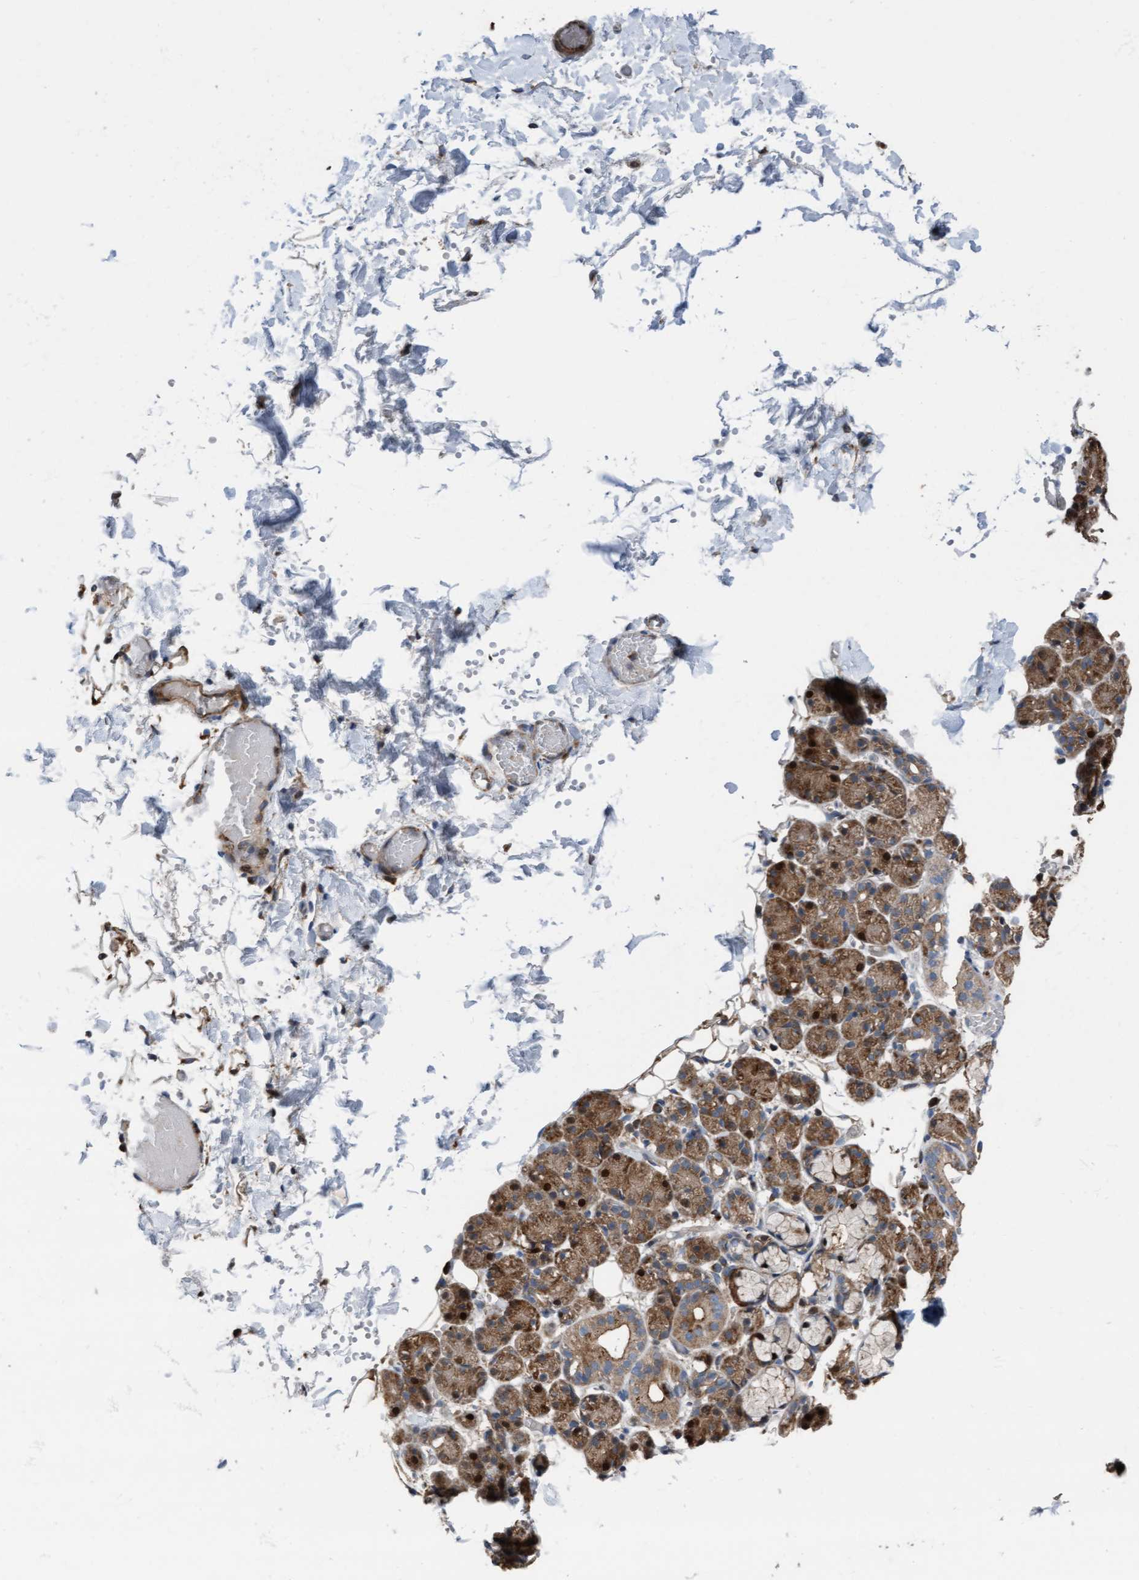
{"staining": {"intensity": "moderate", "quantity": "25%-75%", "location": "cytoplasmic/membranous,nuclear"}, "tissue": "salivary gland", "cell_type": "Glandular cells", "image_type": "normal", "snomed": [{"axis": "morphology", "description": "Normal tissue, NOS"}, {"axis": "topography", "description": "Salivary gland"}], "caption": "Immunohistochemical staining of benign human salivary gland shows moderate cytoplasmic/membranous,nuclear protein expression in approximately 25%-75% of glandular cells. (DAB IHC with brightfield microscopy, high magnification).", "gene": "KLHL26", "patient": {"sex": "male", "age": 63}}